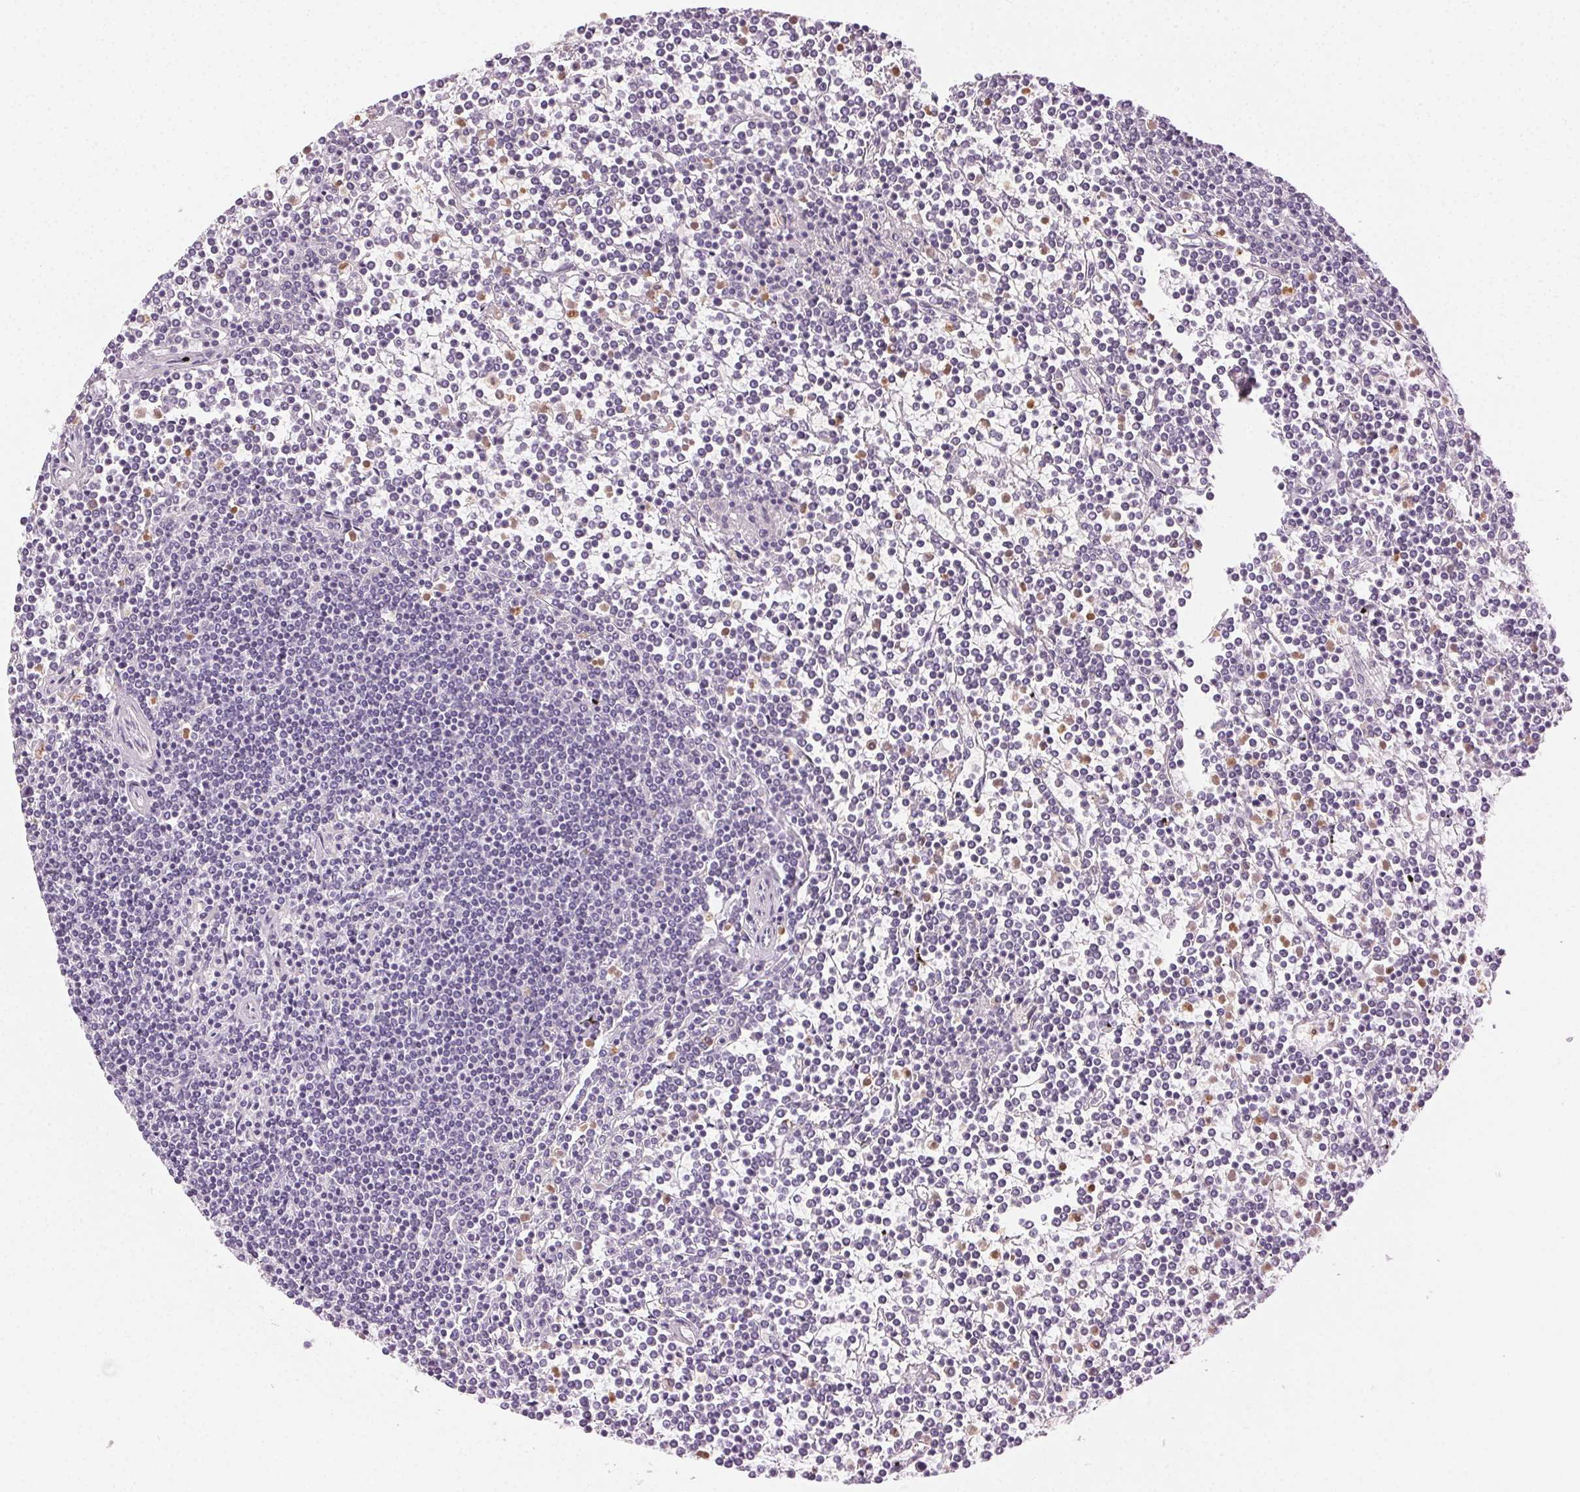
{"staining": {"intensity": "negative", "quantity": "none", "location": "none"}, "tissue": "lymphoma", "cell_type": "Tumor cells", "image_type": "cancer", "snomed": [{"axis": "morphology", "description": "Malignant lymphoma, non-Hodgkin's type, Low grade"}, {"axis": "topography", "description": "Spleen"}], "caption": "Lymphoma stained for a protein using immunohistochemistry (IHC) demonstrates no positivity tumor cells.", "gene": "MPO", "patient": {"sex": "female", "age": 19}}